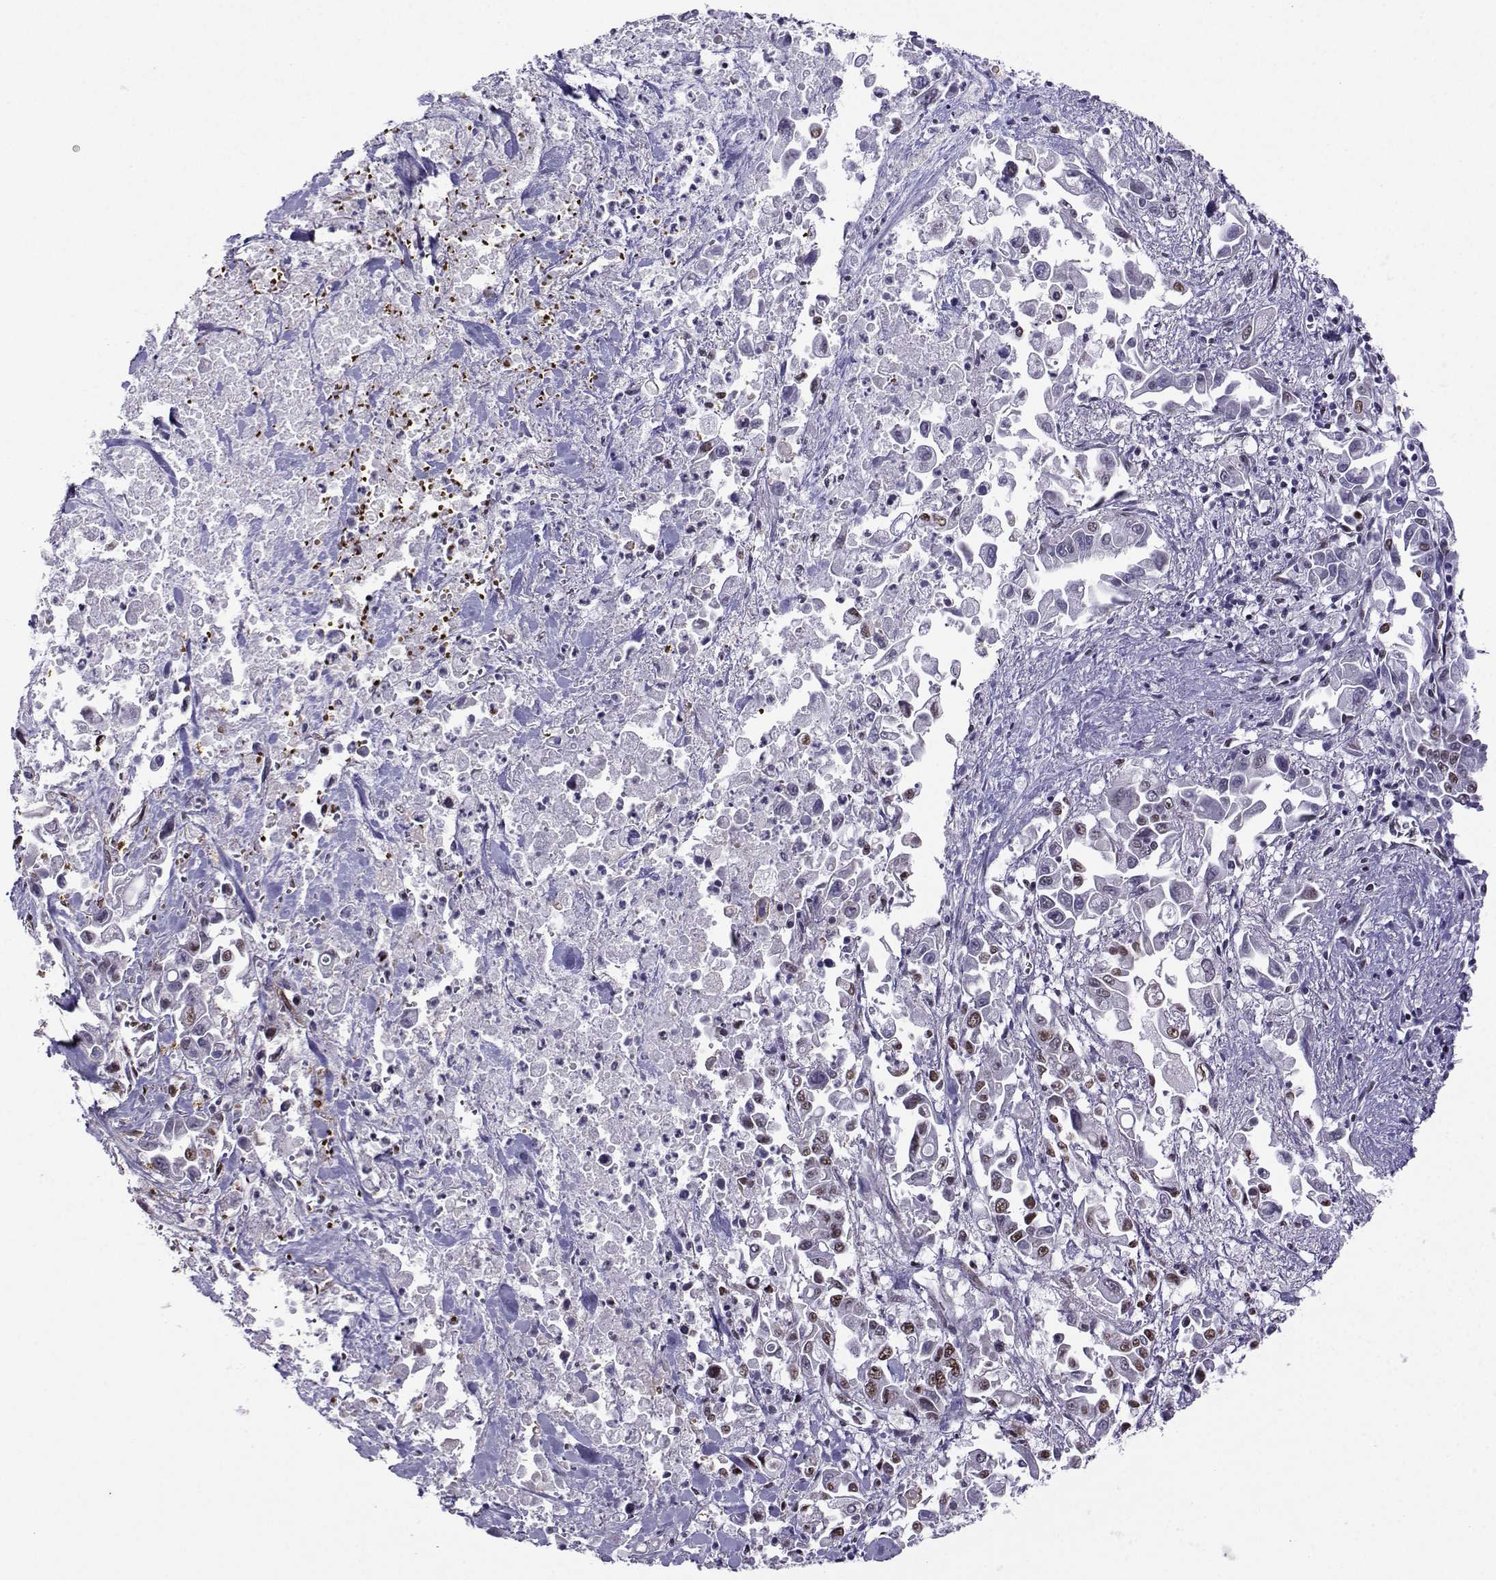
{"staining": {"intensity": "moderate", "quantity": "25%-75%", "location": "nuclear"}, "tissue": "pancreatic cancer", "cell_type": "Tumor cells", "image_type": "cancer", "snomed": [{"axis": "morphology", "description": "Adenocarcinoma, NOS"}, {"axis": "topography", "description": "Pancreas"}], "caption": "Immunohistochemistry (IHC) histopathology image of neoplastic tissue: pancreatic cancer (adenocarcinoma) stained using immunohistochemistry (IHC) exhibits medium levels of moderate protein expression localized specifically in the nuclear of tumor cells, appearing as a nuclear brown color.", "gene": "CCNK", "patient": {"sex": "female", "age": 83}}